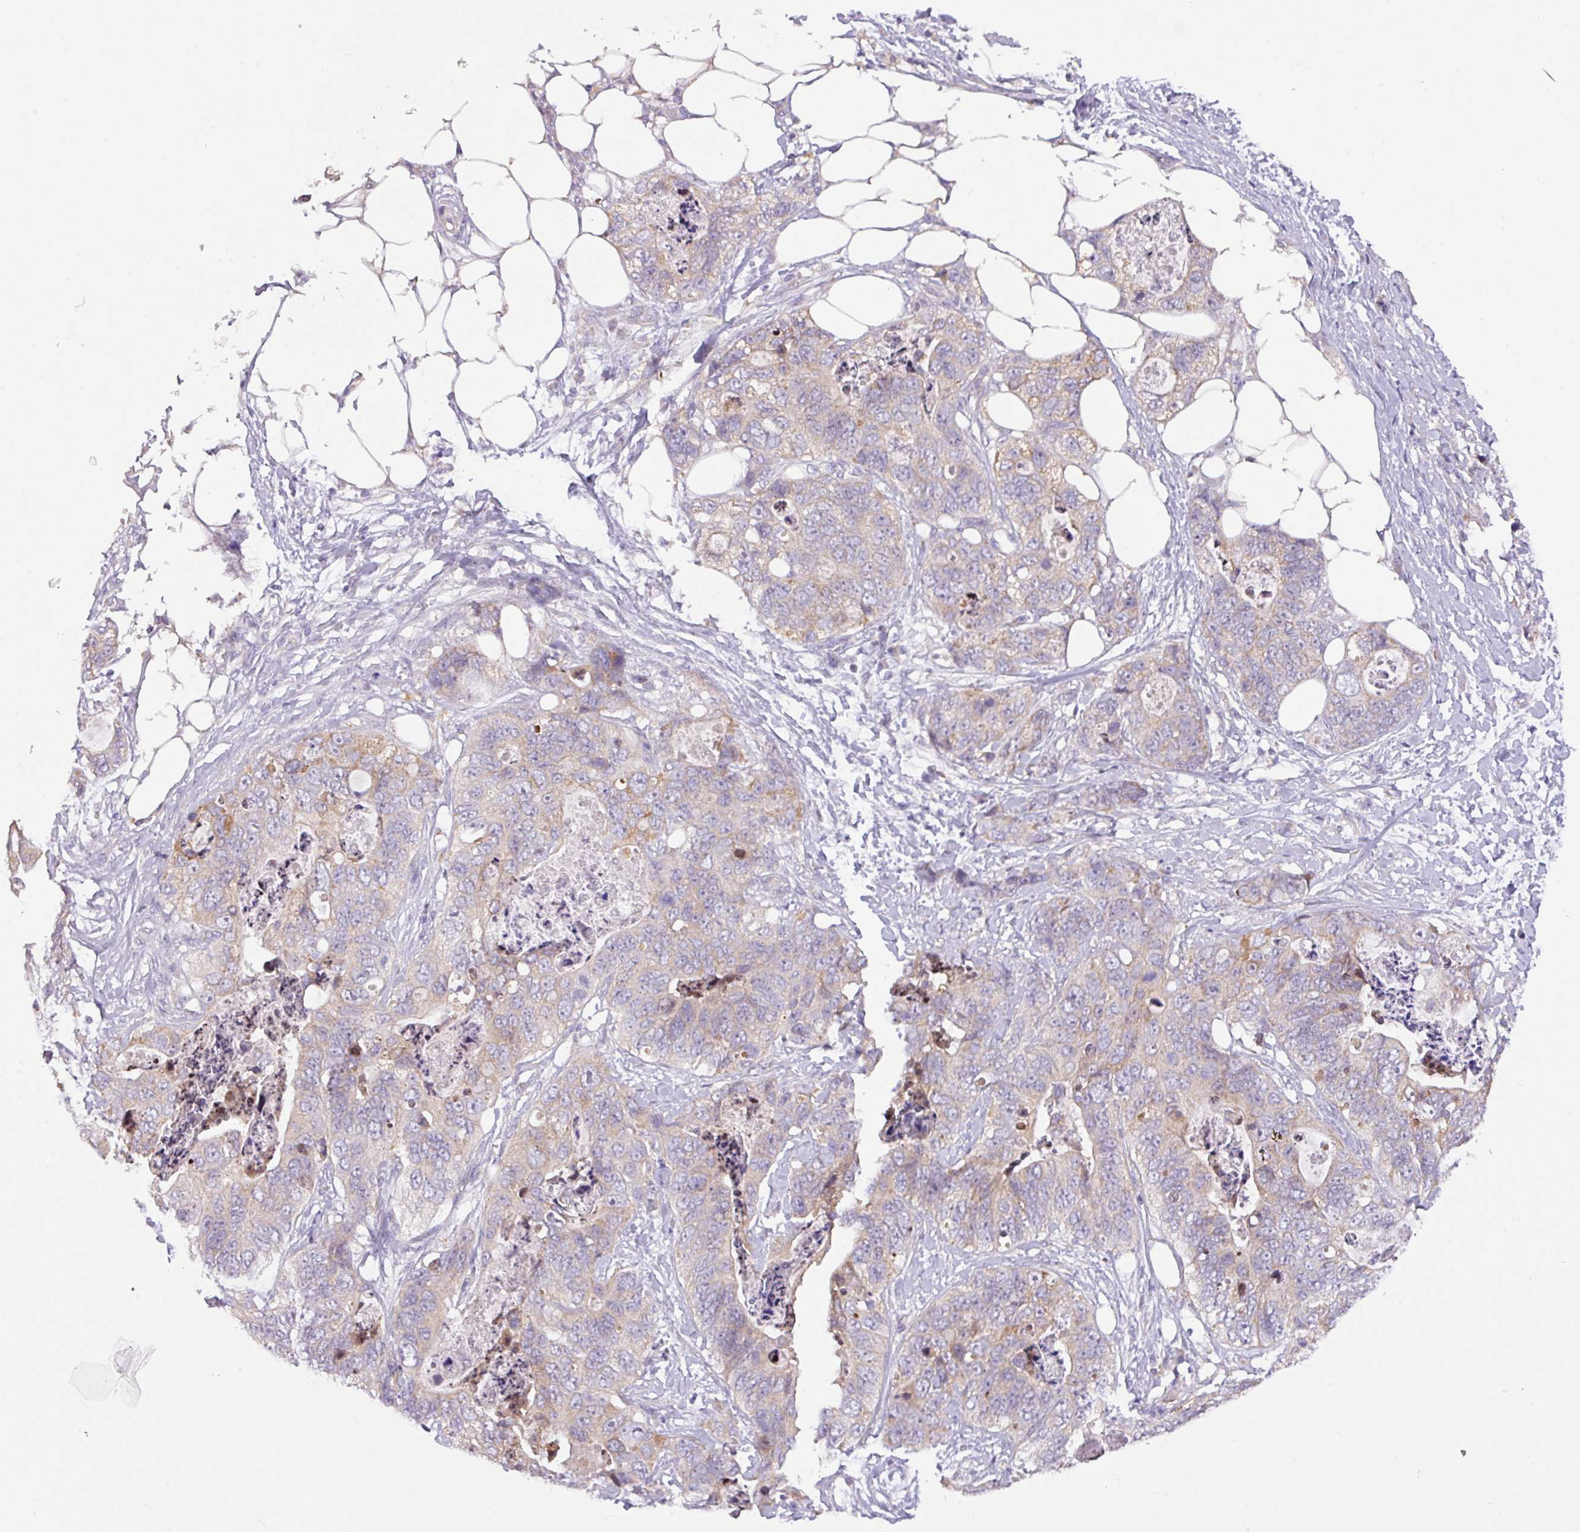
{"staining": {"intensity": "weak", "quantity": ">75%", "location": "cytoplasmic/membranous"}, "tissue": "stomach cancer", "cell_type": "Tumor cells", "image_type": "cancer", "snomed": [{"axis": "morphology", "description": "Adenocarcinoma, NOS"}, {"axis": "topography", "description": "Stomach"}], "caption": "A high-resolution histopathology image shows immunohistochemistry (IHC) staining of stomach adenocarcinoma, which displays weak cytoplasmic/membranous staining in approximately >75% of tumor cells.", "gene": "ZNF394", "patient": {"sex": "female", "age": 89}}